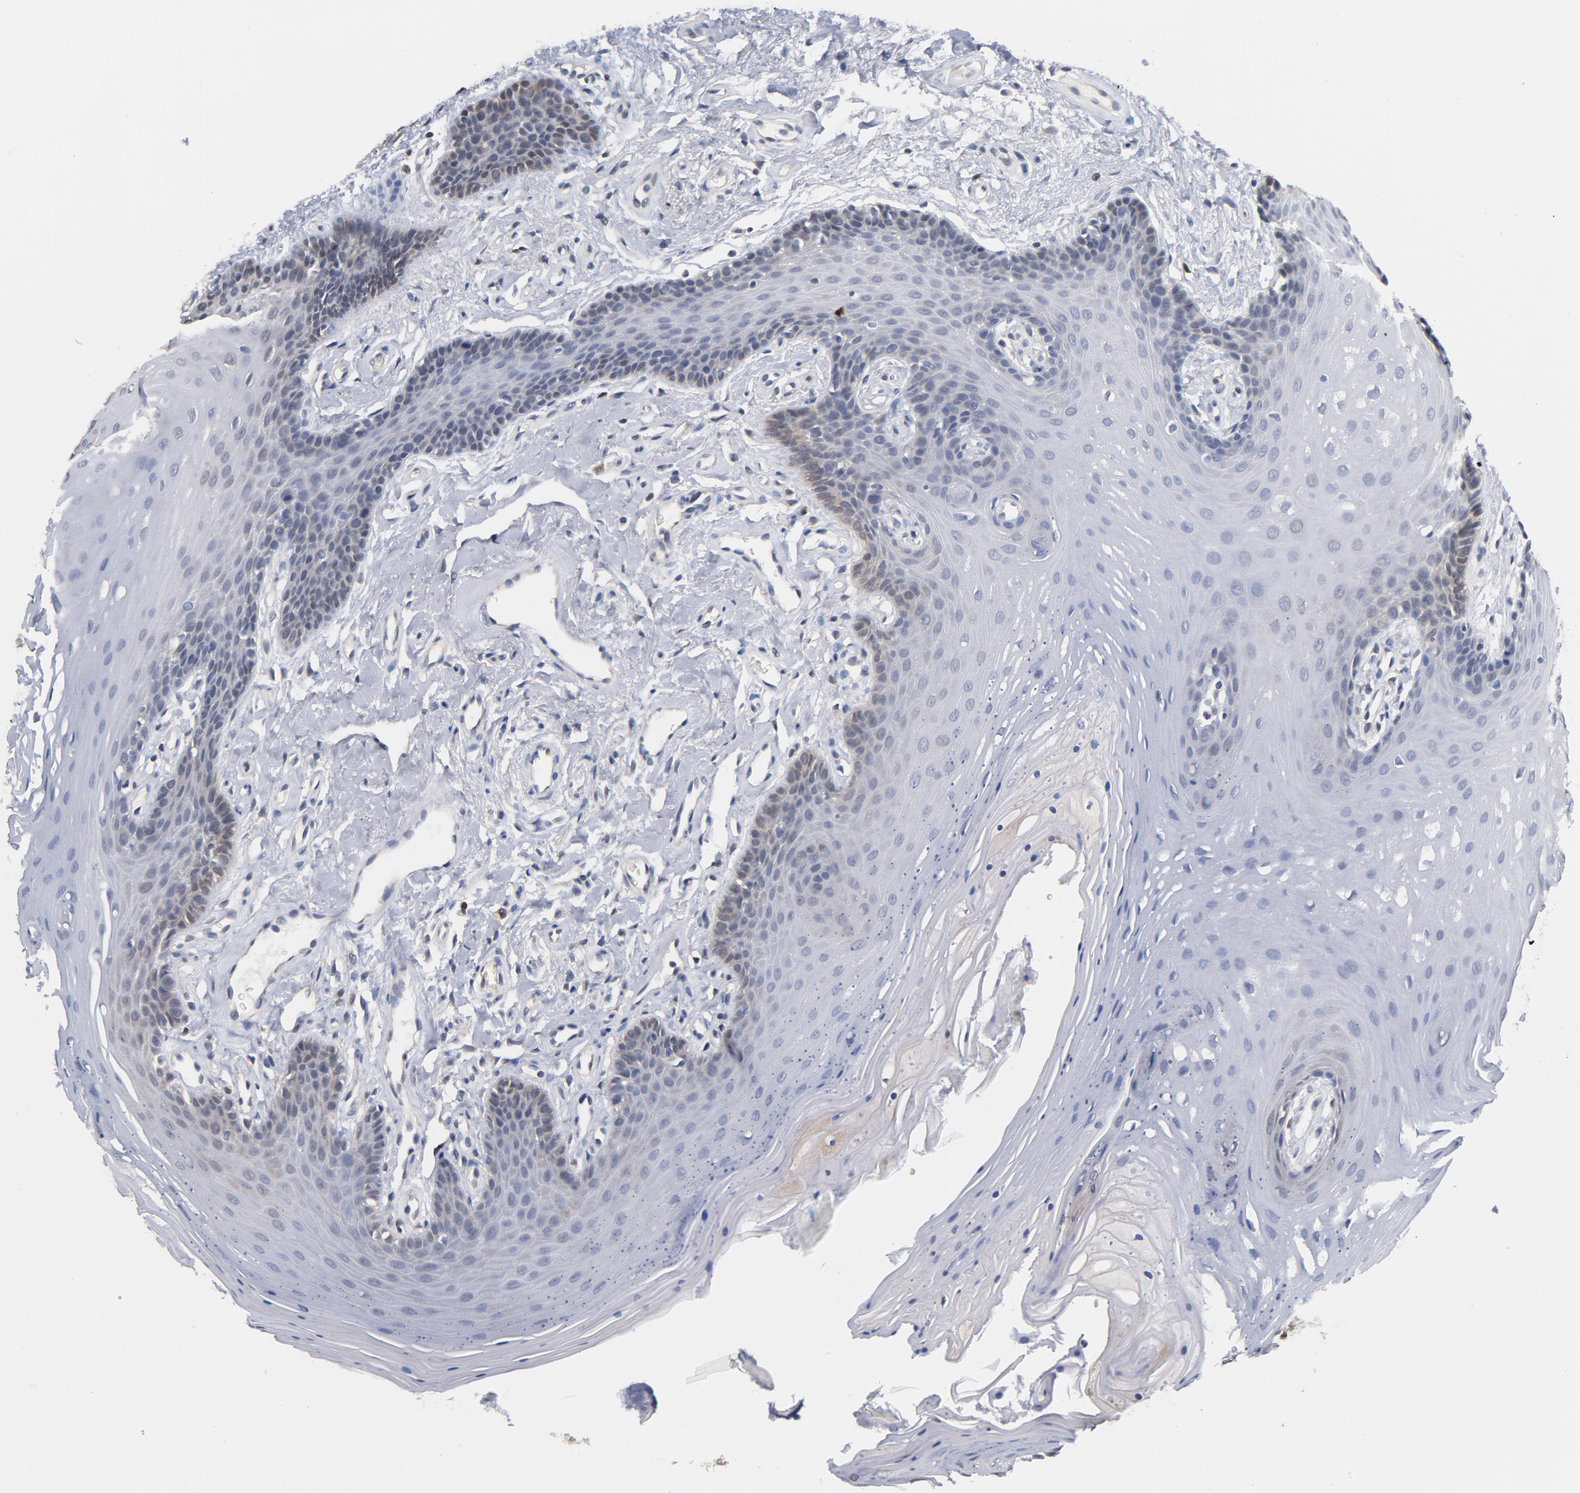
{"staining": {"intensity": "weak", "quantity": "<25%", "location": "cytoplasmic/membranous"}, "tissue": "oral mucosa", "cell_type": "Squamous epithelial cells", "image_type": "normal", "snomed": [{"axis": "morphology", "description": "Normal tissue, NOS"}, {"axis": "topography", "description": "Oral tissue"}], "caption": "Protein analysis of unremarkable oral mucosa shows no significant expression in squamous epithelial cells. The staining is performed using DAB (3,3'-diaminobenzidine) brown chromogen with nuclei counter-stained in using hematoxylin.", "gene": "MIF", "patient": {"sex": "male", "age": 62}}